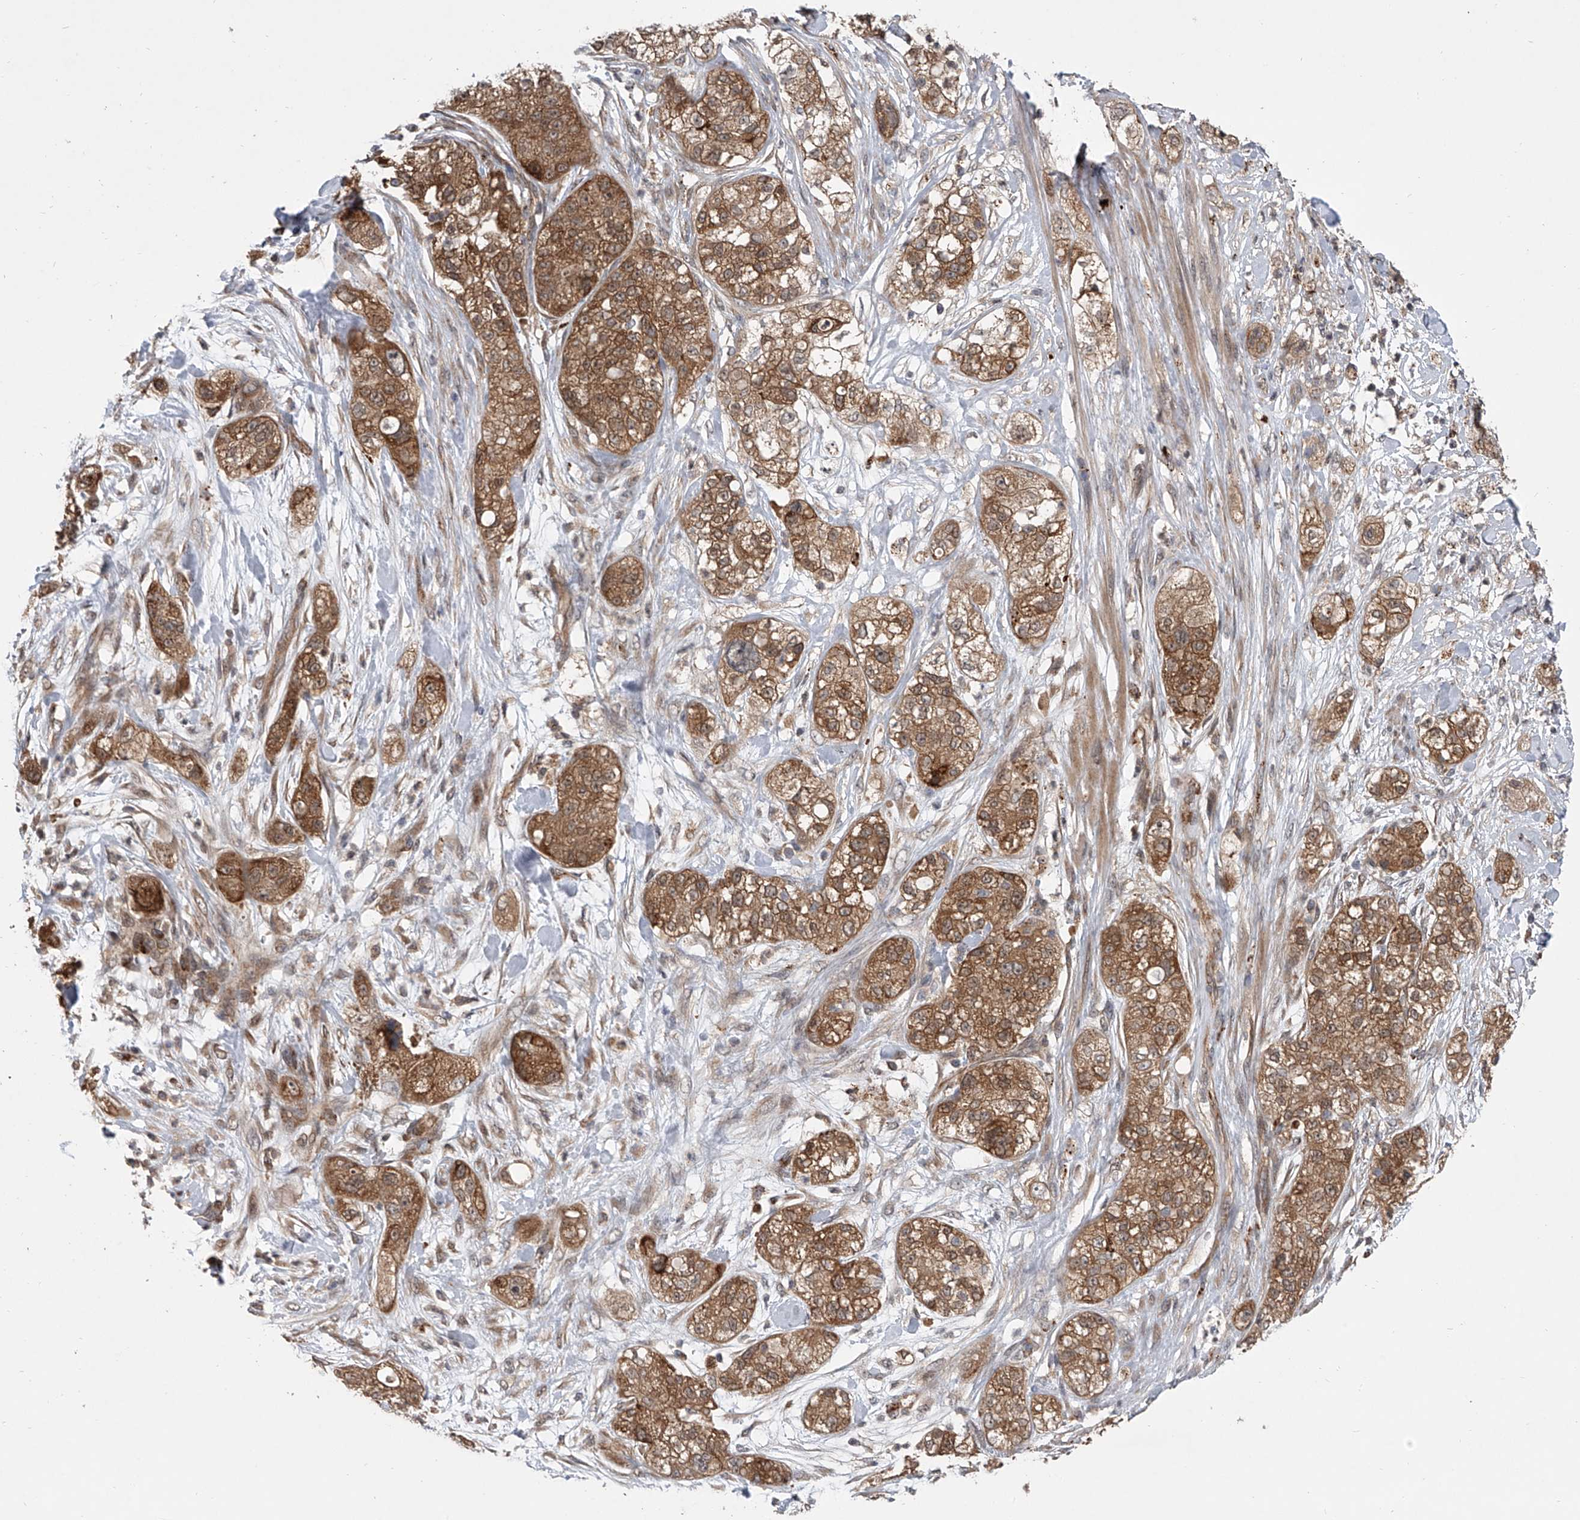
{"staining": {"intensity": "moderate", "quantity": ">75%", "location": "cytoplasmic/membranous"}, "tissue": "pancreatic cancer", "cell_type": "Tumor cells", "image_type": "cancer", "snomed": [{"axis": "morphology", "description": "Adenocarcinoma, NOS"}, {"axis": "topography", "description": "Pancreas"}], "caption": "Moderate cytoplasmic/membranous protein expression is appreciated in approximately >75% of tumor cells in pancreatic adenocarcinoma. (DAB (3,3'-diaminobenzidine) IHC with brightfield microscopy, high magnification).", "gene": "GEMIN8", "patient": {"sex": "female", "age": 78}}